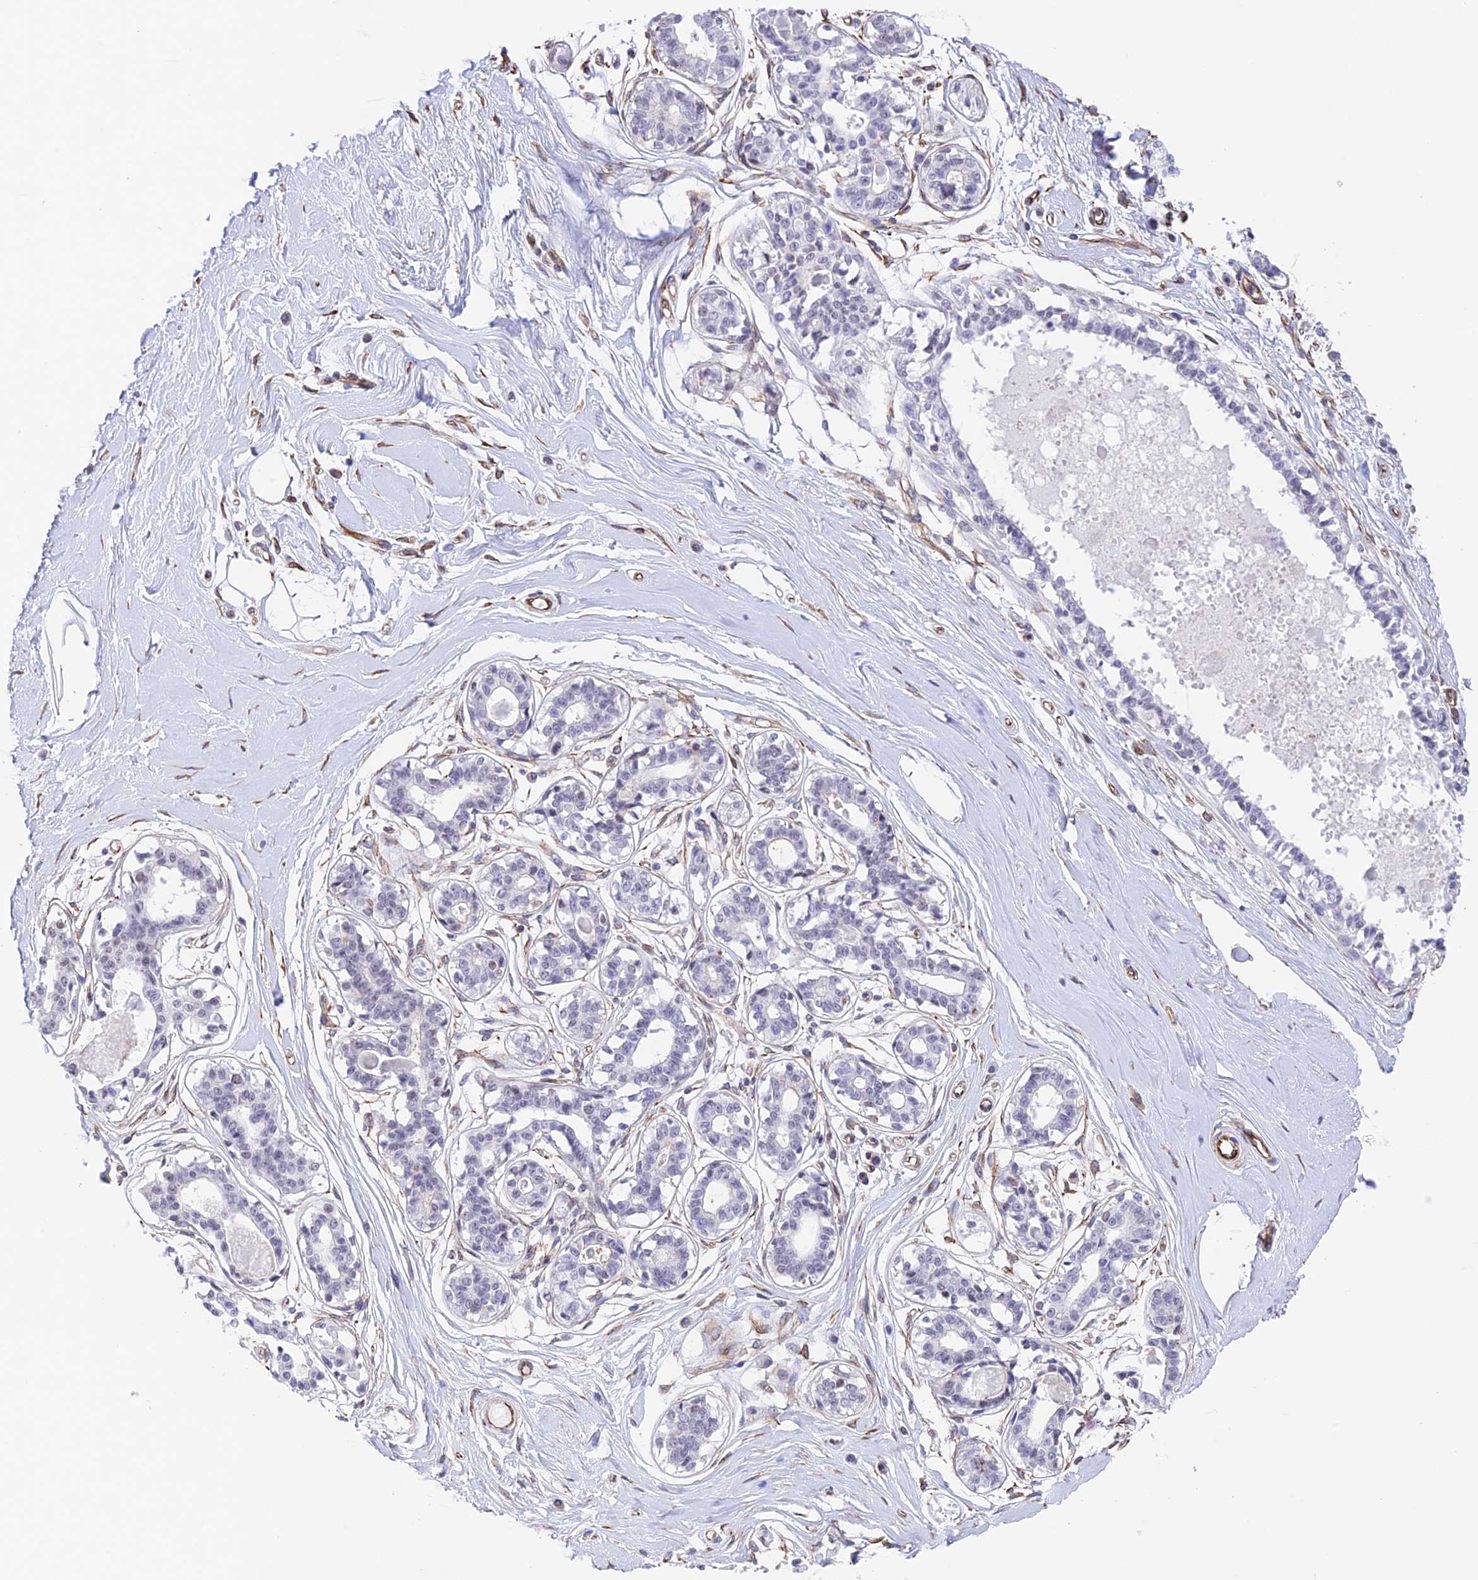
{"staining": {"intensity": "negative", "quantity": "none", "location": "none"}, "tissue": "breast", "cell_type": "Adipocytes", "image_type": "normal", "snomed": [{"axis": "morphology", "description": "Normal tissue, NOS"}, {"axis": "topography", "description": "Breast"}], "caption": "The IHC image has no significant positivity in adipocytes of breast.", "gene": "ZNF652", "patient": {"sex": "female", "age": 45}}